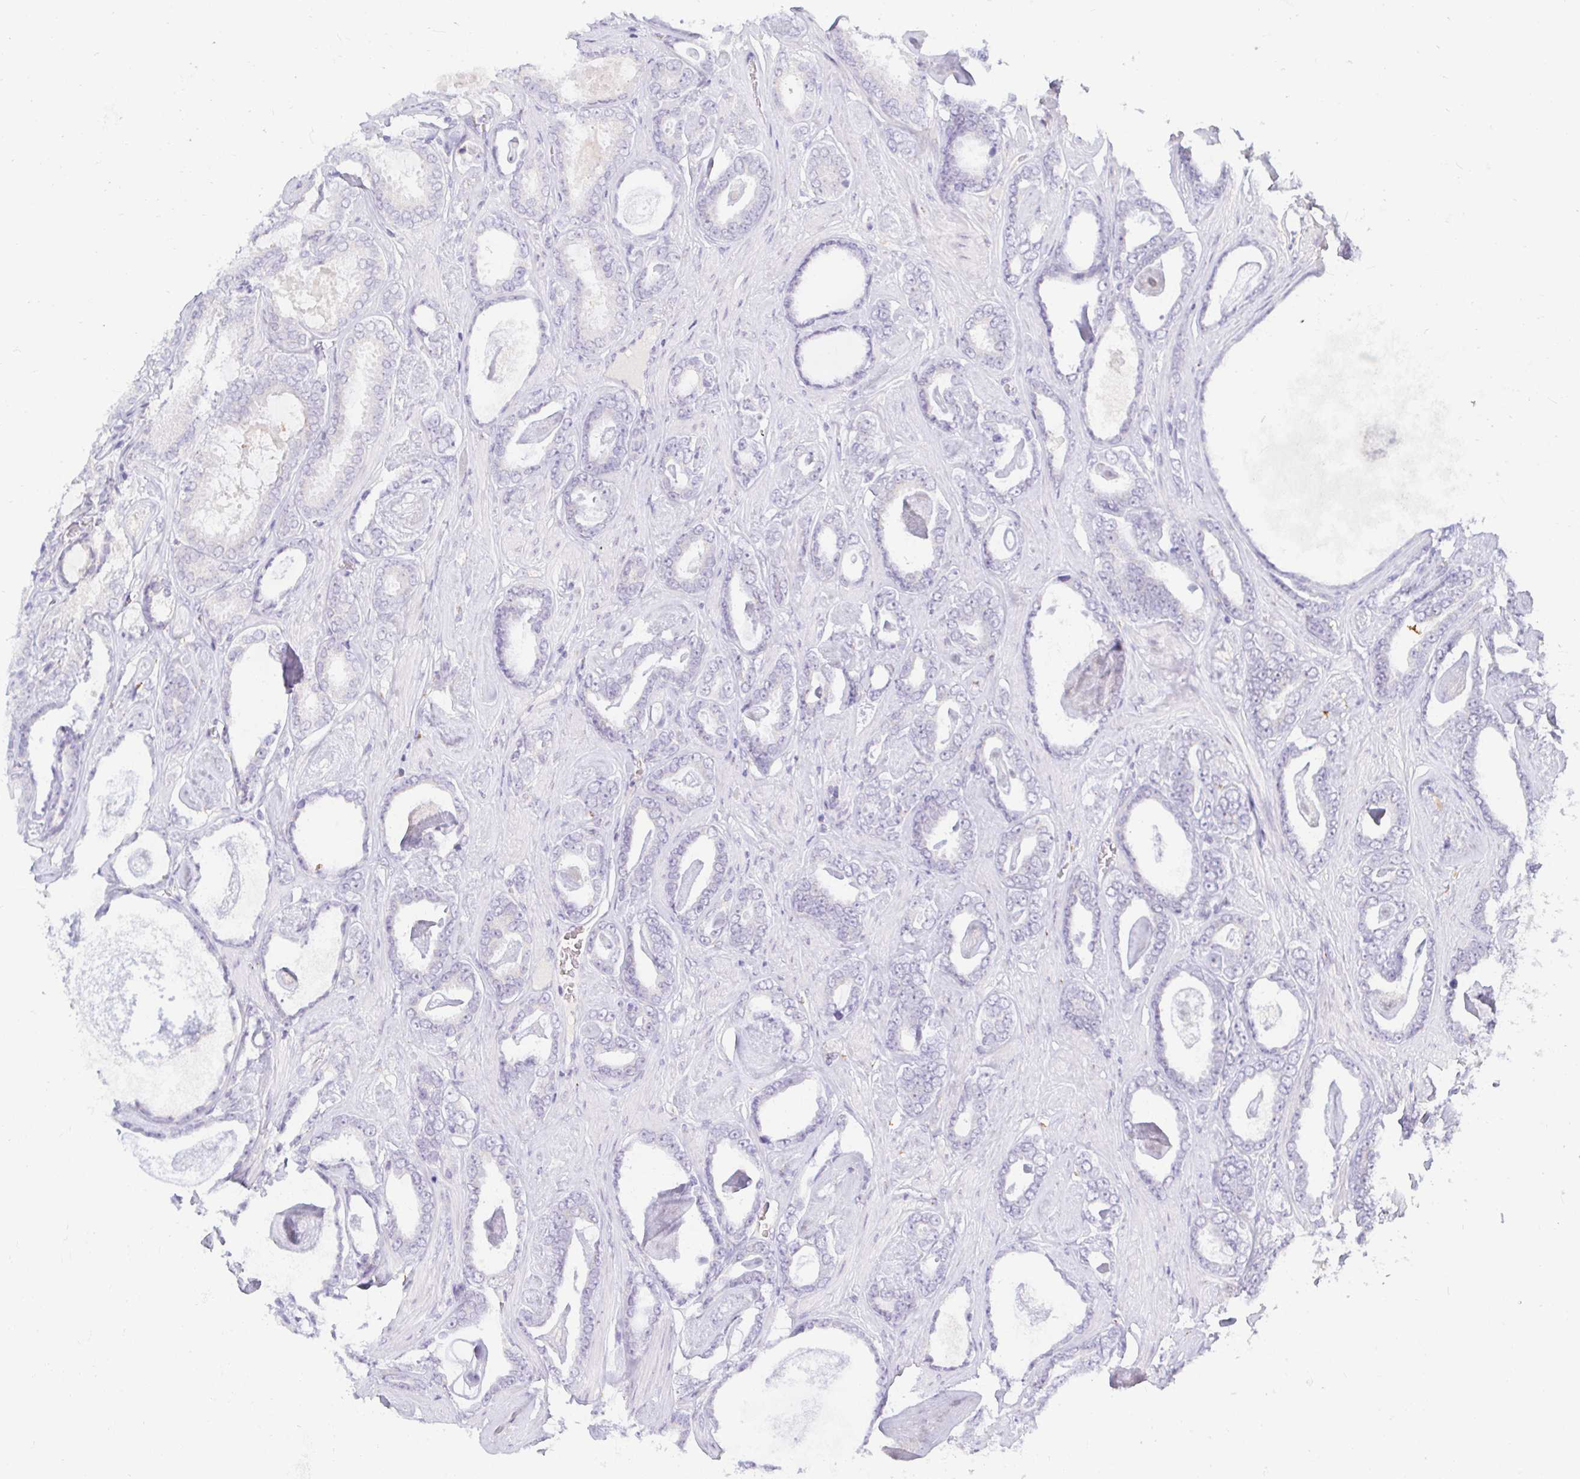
{"staining": {"intensity": "negative", "quantity": "none", "location": "none"}, "tissue": "prostate cancer", "cell_type": "Tumor cells", "image_type": "cancer", "snomed": [{"axis": "morphology", "description": "Adenocarcinoma, High grade"}, {"axis": "topography", "description": "Prostate"}], "caption": "Immunohistochemistry photomicrograph of neoplastic tissue: human high-grade adenocarcinoma (prostate) stained with DAB shows no significant protein expression in tumor cells.", "gene": "OR51D1", "patient": {"sex": "male", "age": 63}}